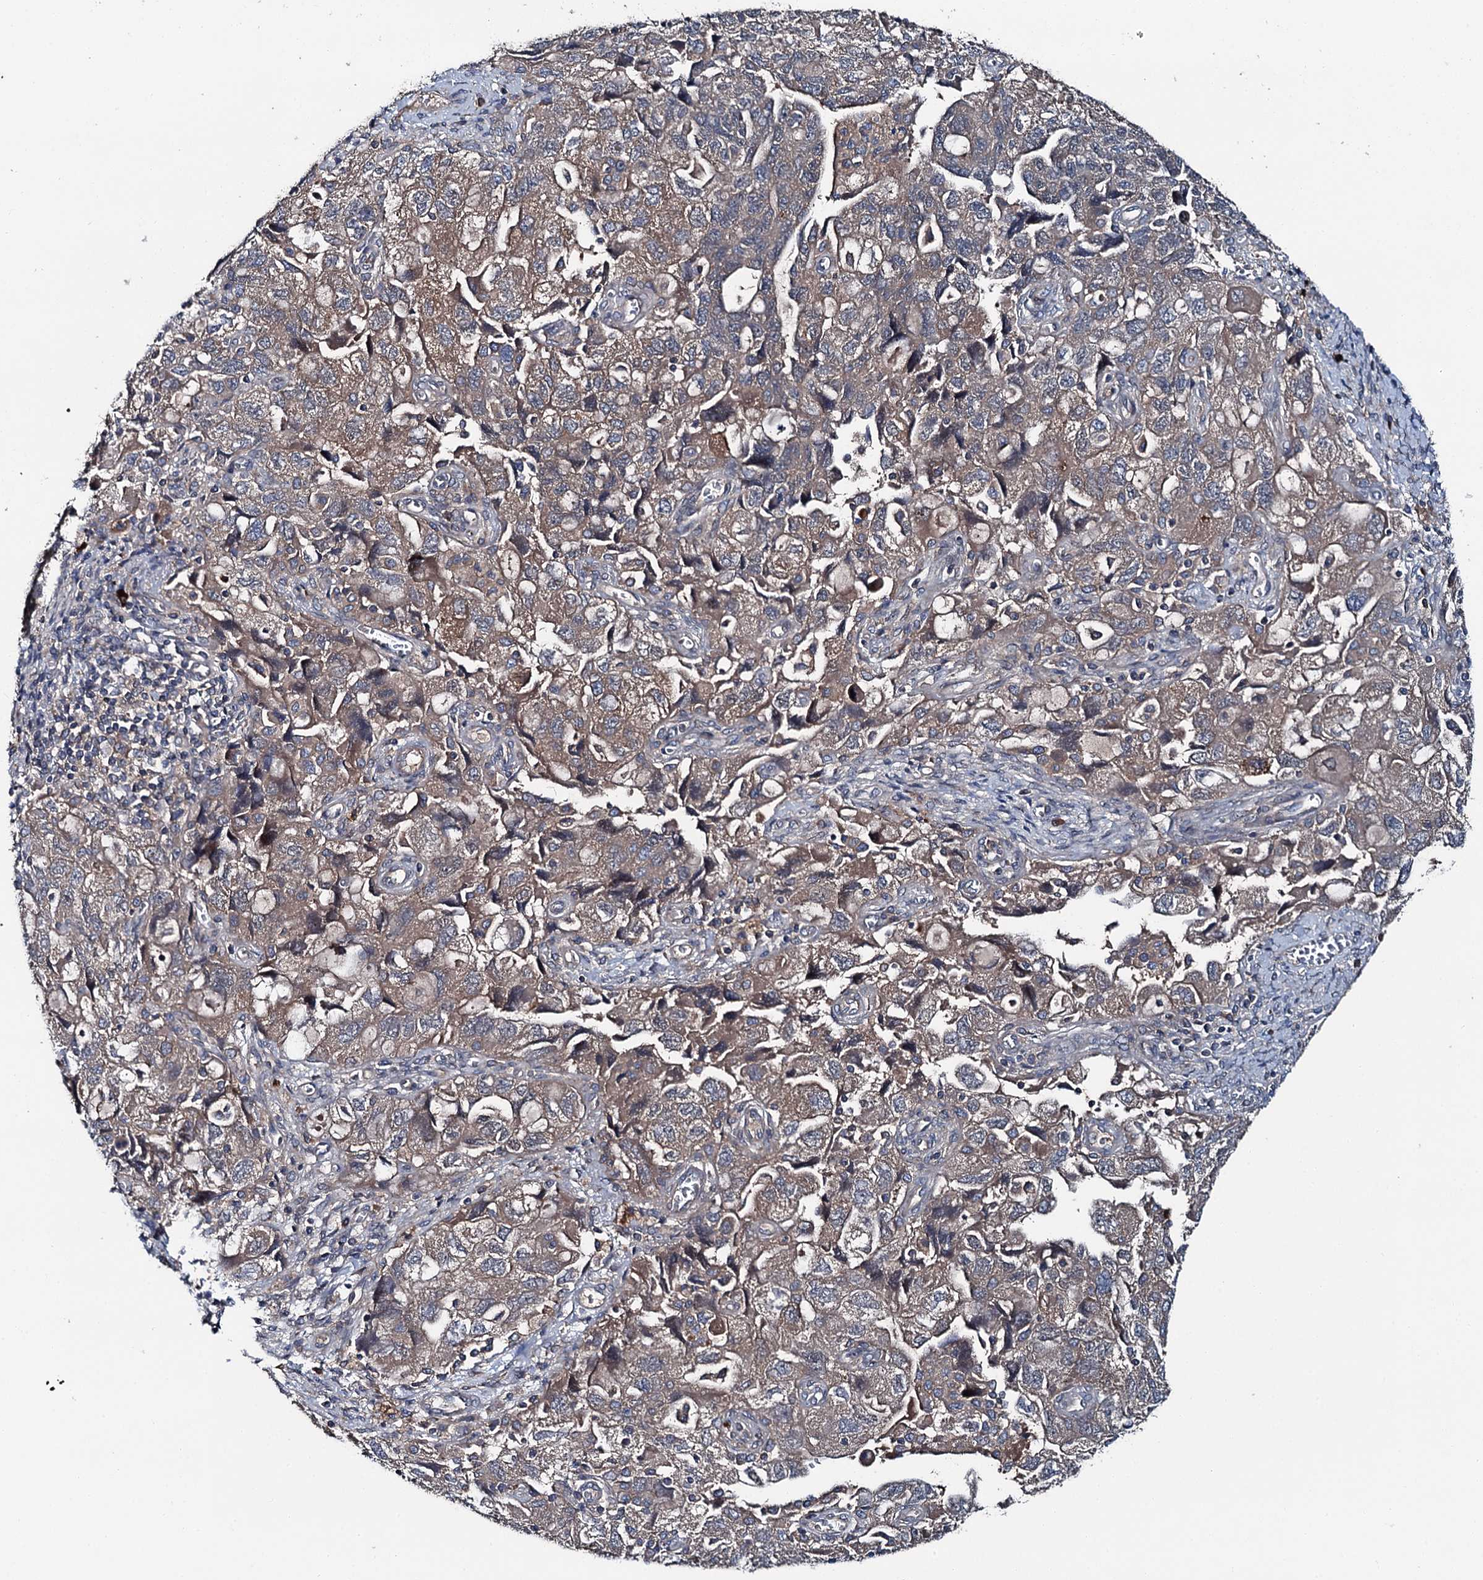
{"staining": {"intensity": "moderate", "quantity": "25%-75%", "location": "cytoplasmic/membranous"}, "tissue": "ovarian cancer", "cell_type": "Tumor cells", "image_type": "cancer", "snomed": [{"axis": "morphology", "description": "Carcinoma, NOS"}, {"axis": "morphology", "description": "Cystadenocarcinoma, serous, NOS"}, {"axis": "topography", "description": "Ovary"}], "caption": "Moderate cytoplasmic/membranous staining for a protein is appreciated in approximately 25%-75% of tumor cells of ovarian cancer (carcinoma) using IHC.", "gene": "SLC22A25", "patient": {"sex": "female", "age": 69}}